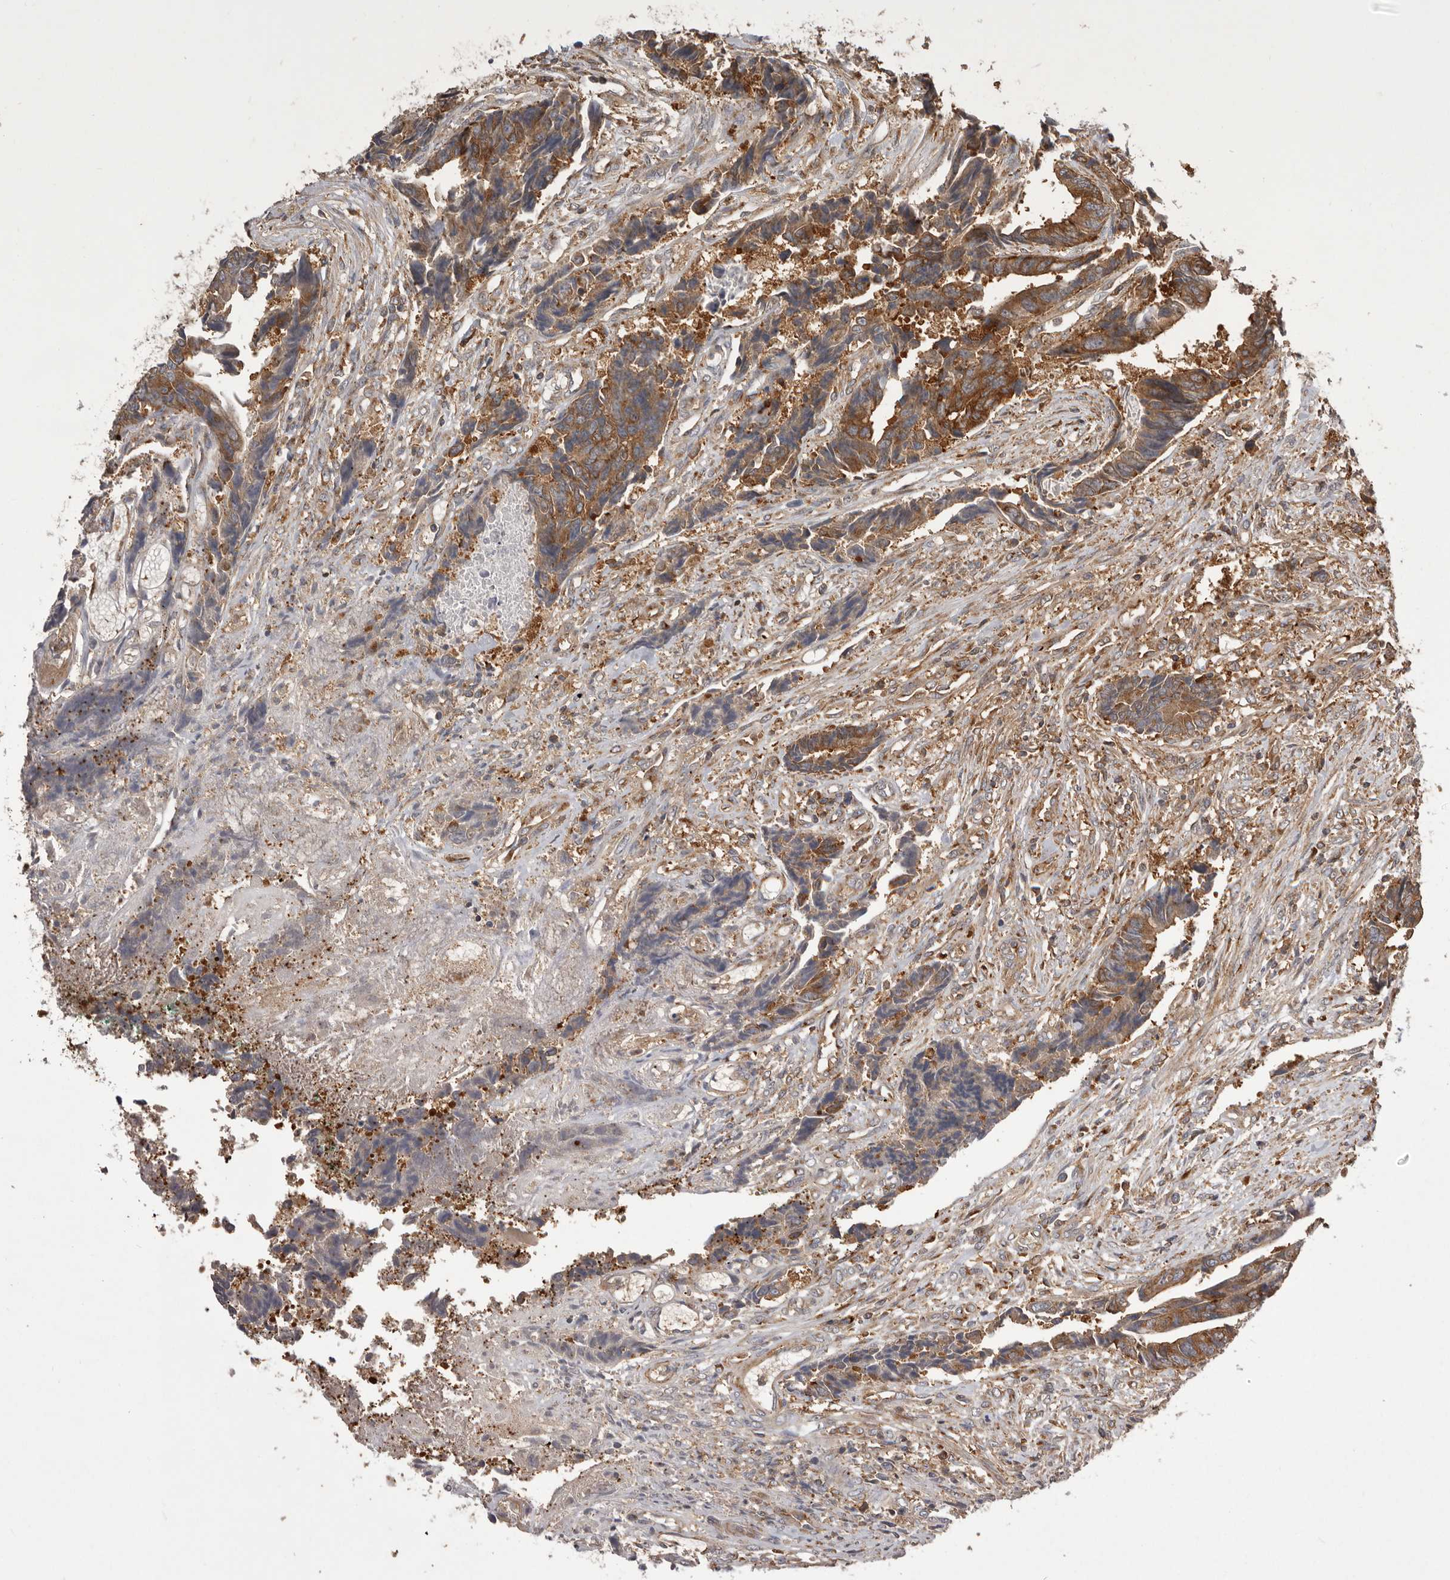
{"staining": {"intensity": "moderate", "quantity": ">75%", "location": "cytoplasmic/membranous"}, "tissue": "colorectal cancer", "cell_type": "Tumor cells", "image_type": "cancer", "snomed": [{"axis": "morphology", "description": "Adenocarcinoma, NOS"}, {"axis": "topography", "description": "Rectum"}], "caption": "Protein expression analysis of colorectal adenocarcinoma displays moderate cytoplasmic/membranous expression in about >75% of tumor cells.", "gene": "SLC22A3", "patient": {"sex": "male", "age": 84}}